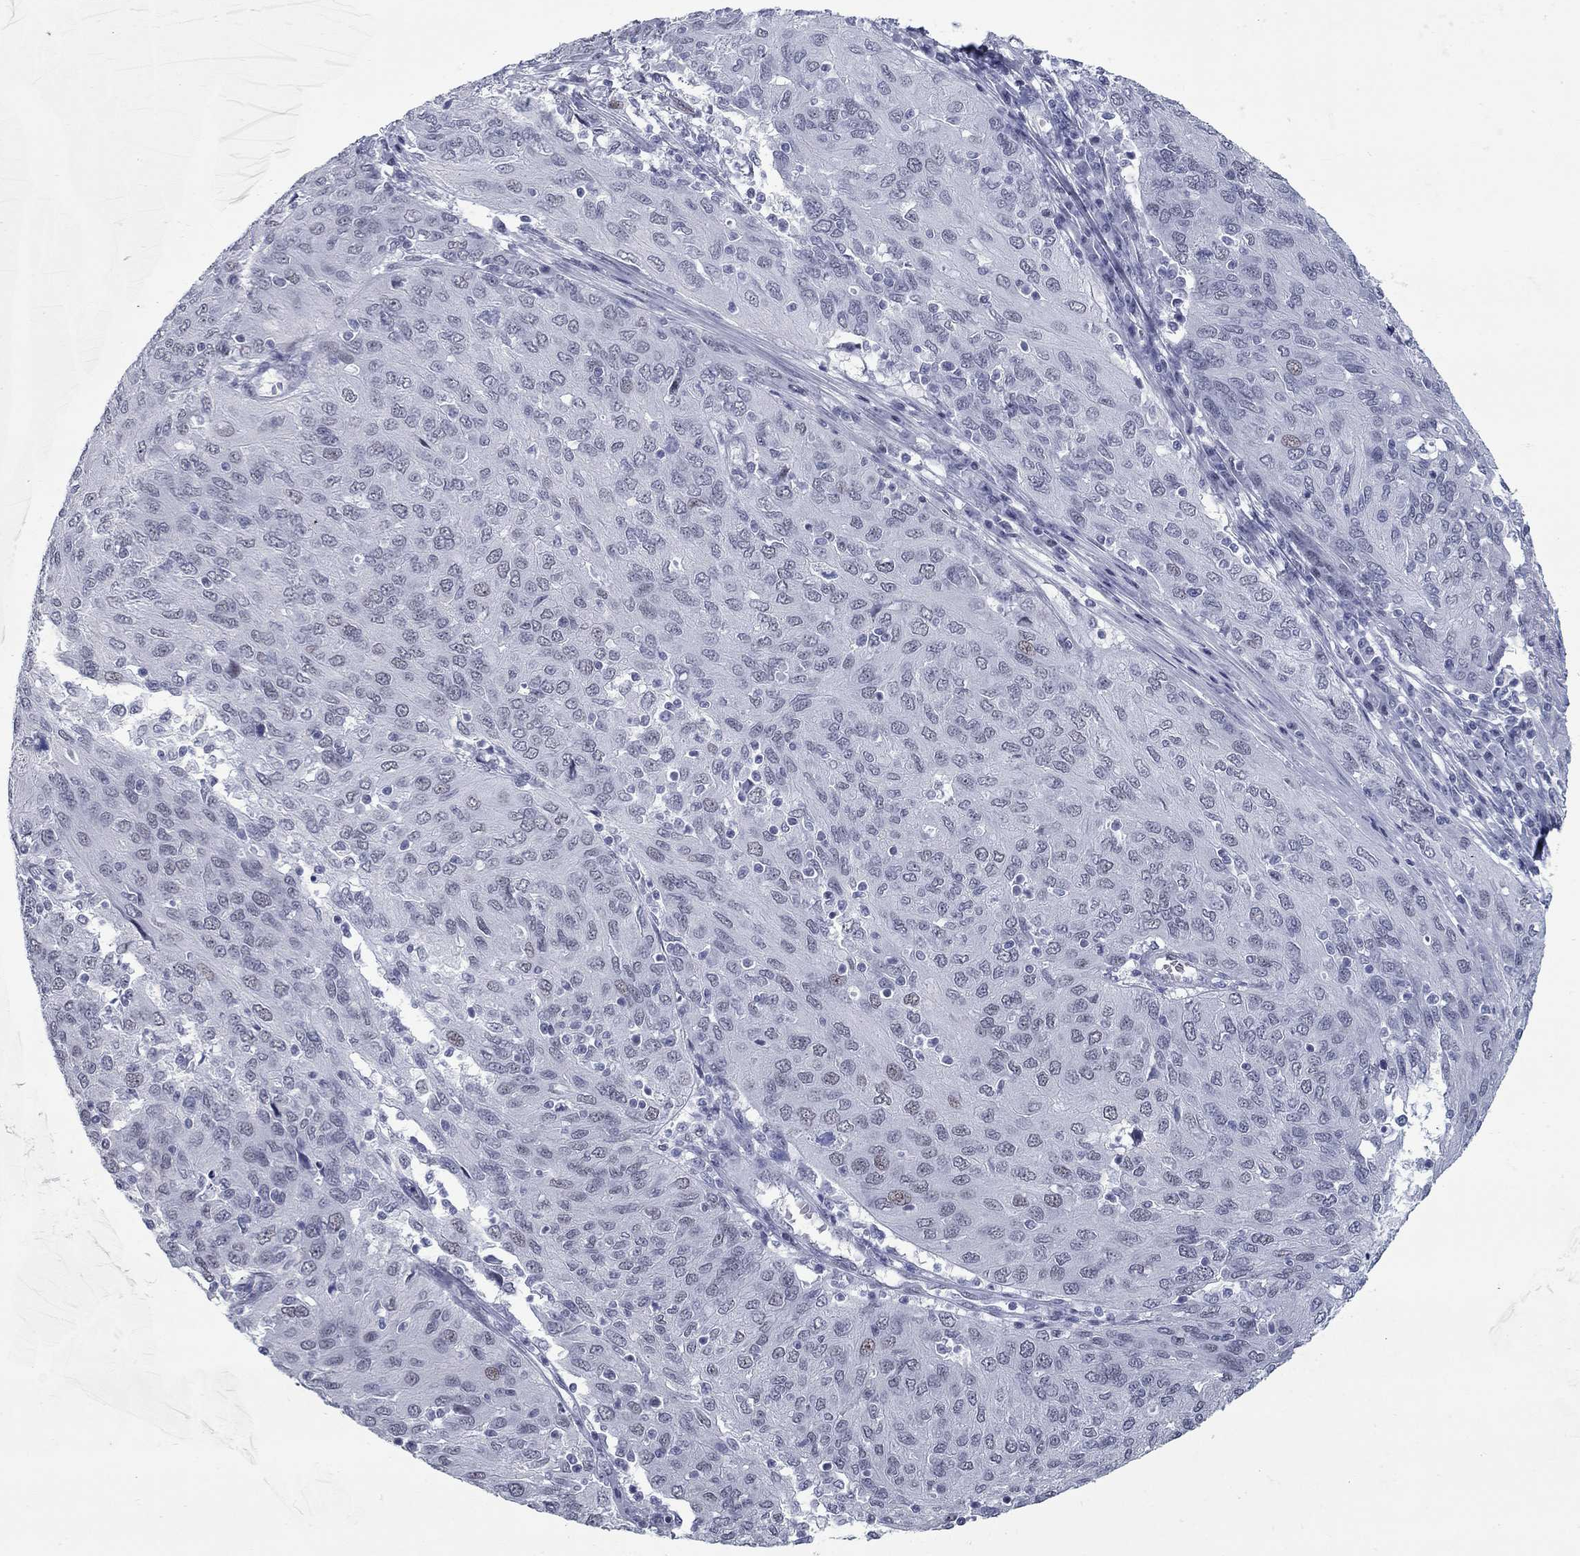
{"staining": {"intensity": "negative", "quantity": "none", "location": "none"}, "tissue": "ovarian cancer", "cell_type": "Tumor cells", "image_type": "cancer", "snomed": [{"axis": "morphology", "description": "Carcinoma, endometroid"}, {"axis": "topography", "description": "Ovary"}], "caption": "This is a micrograph of immunohistochemistry (IHC) staining of ovarian cancer, which shows no positivity in tumor cells.", "gene": "ASF1B", "patient": {"sex": "female", "age": 50}}